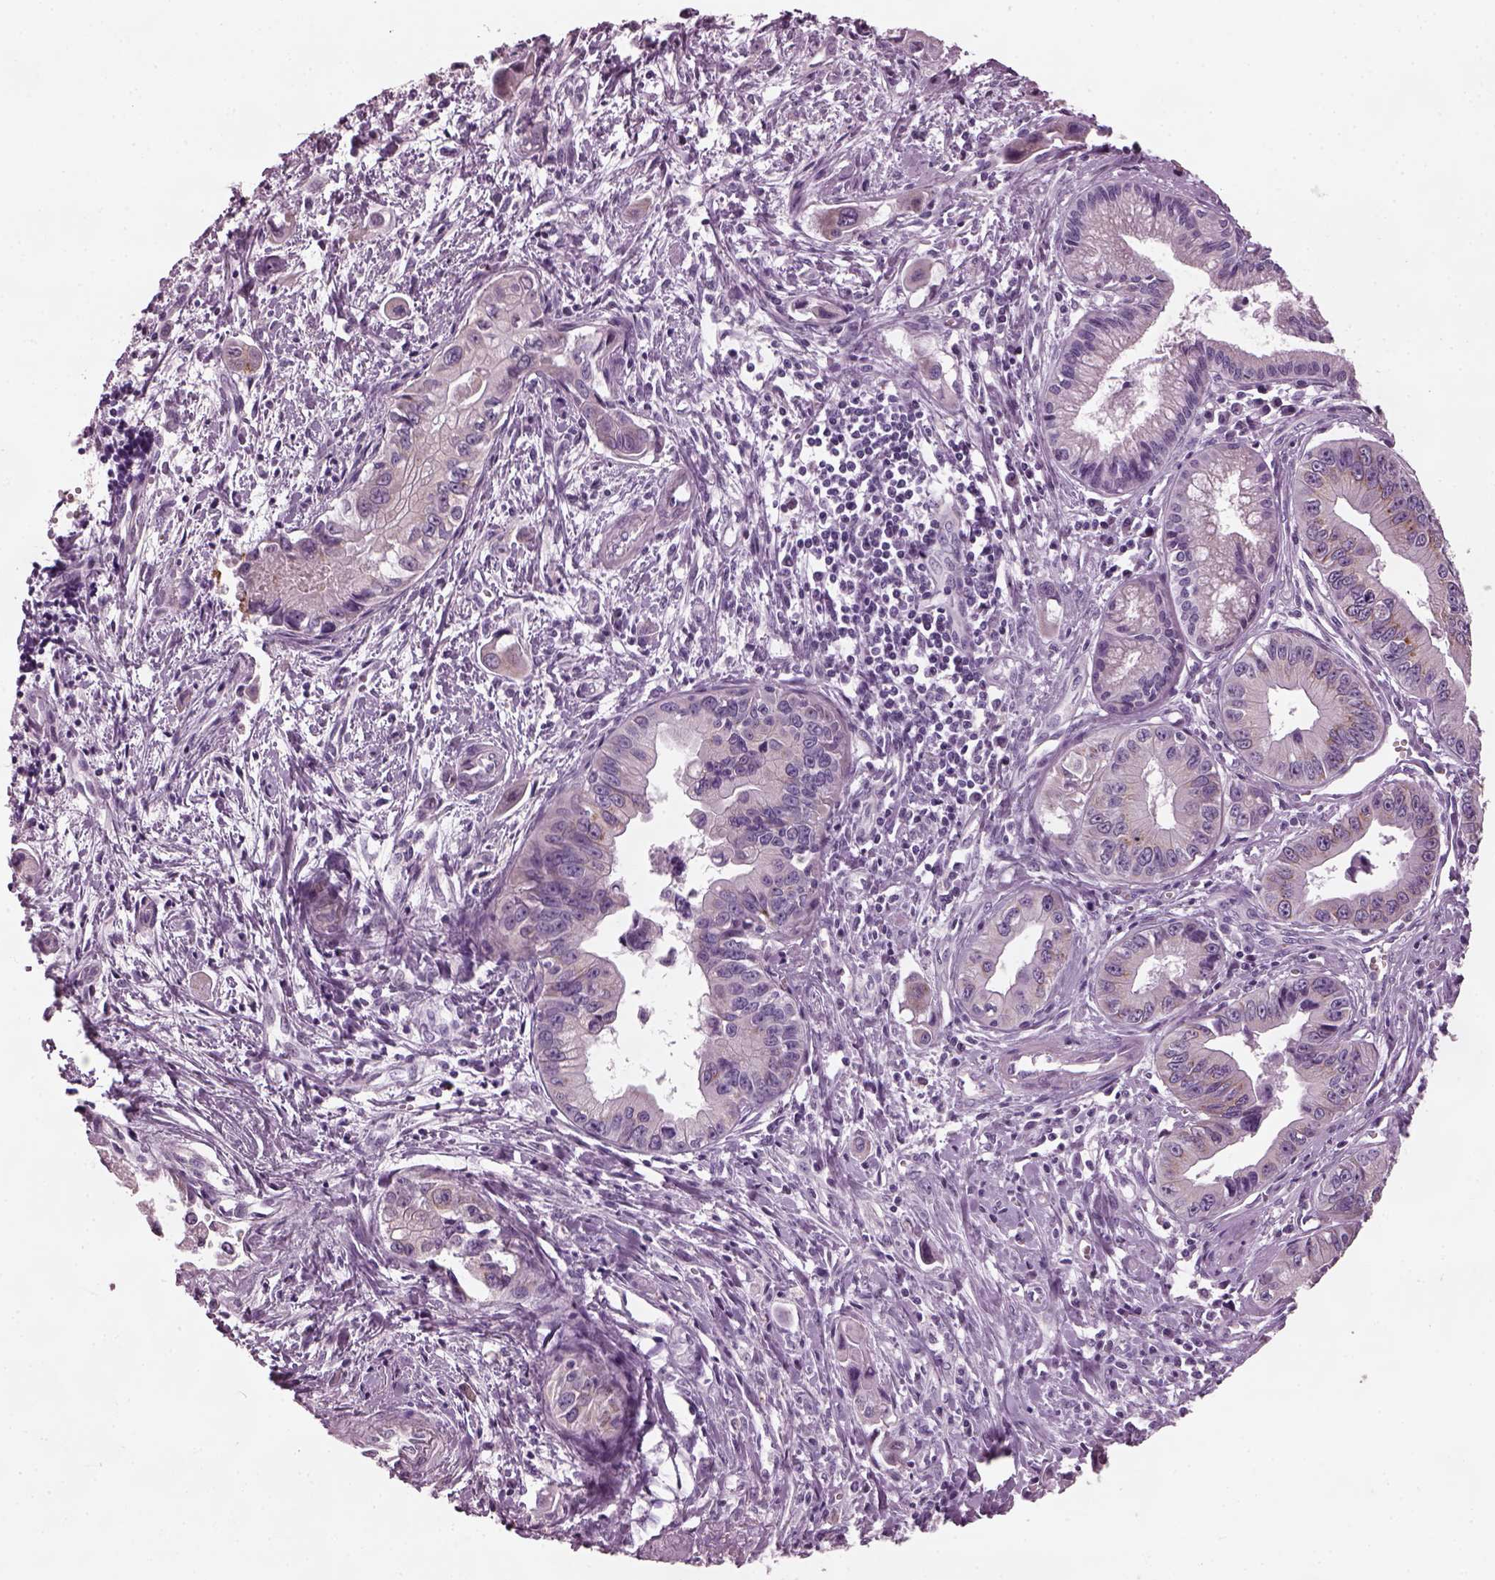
{"staining": {"intensity": "weak", "quantity": "<25%", "location": "cytoplasmic/membranous"}, "tissue": "pancreatic cancer", "cell_type": "Tumor cells", "image_type": "cancer", "snomed": [{"axis": "morphology", "description": "Adenocarcinoma, NOS"}, {"axis": "topography", "description": "Pancreas"}], "caption": "Immunohistochemical staining of adenocarcinoma (pancreatic) demonstrates no significant staining in tumor cells.", "gene": "PRR9", "patient": {"sex": "male", "age": 60}}